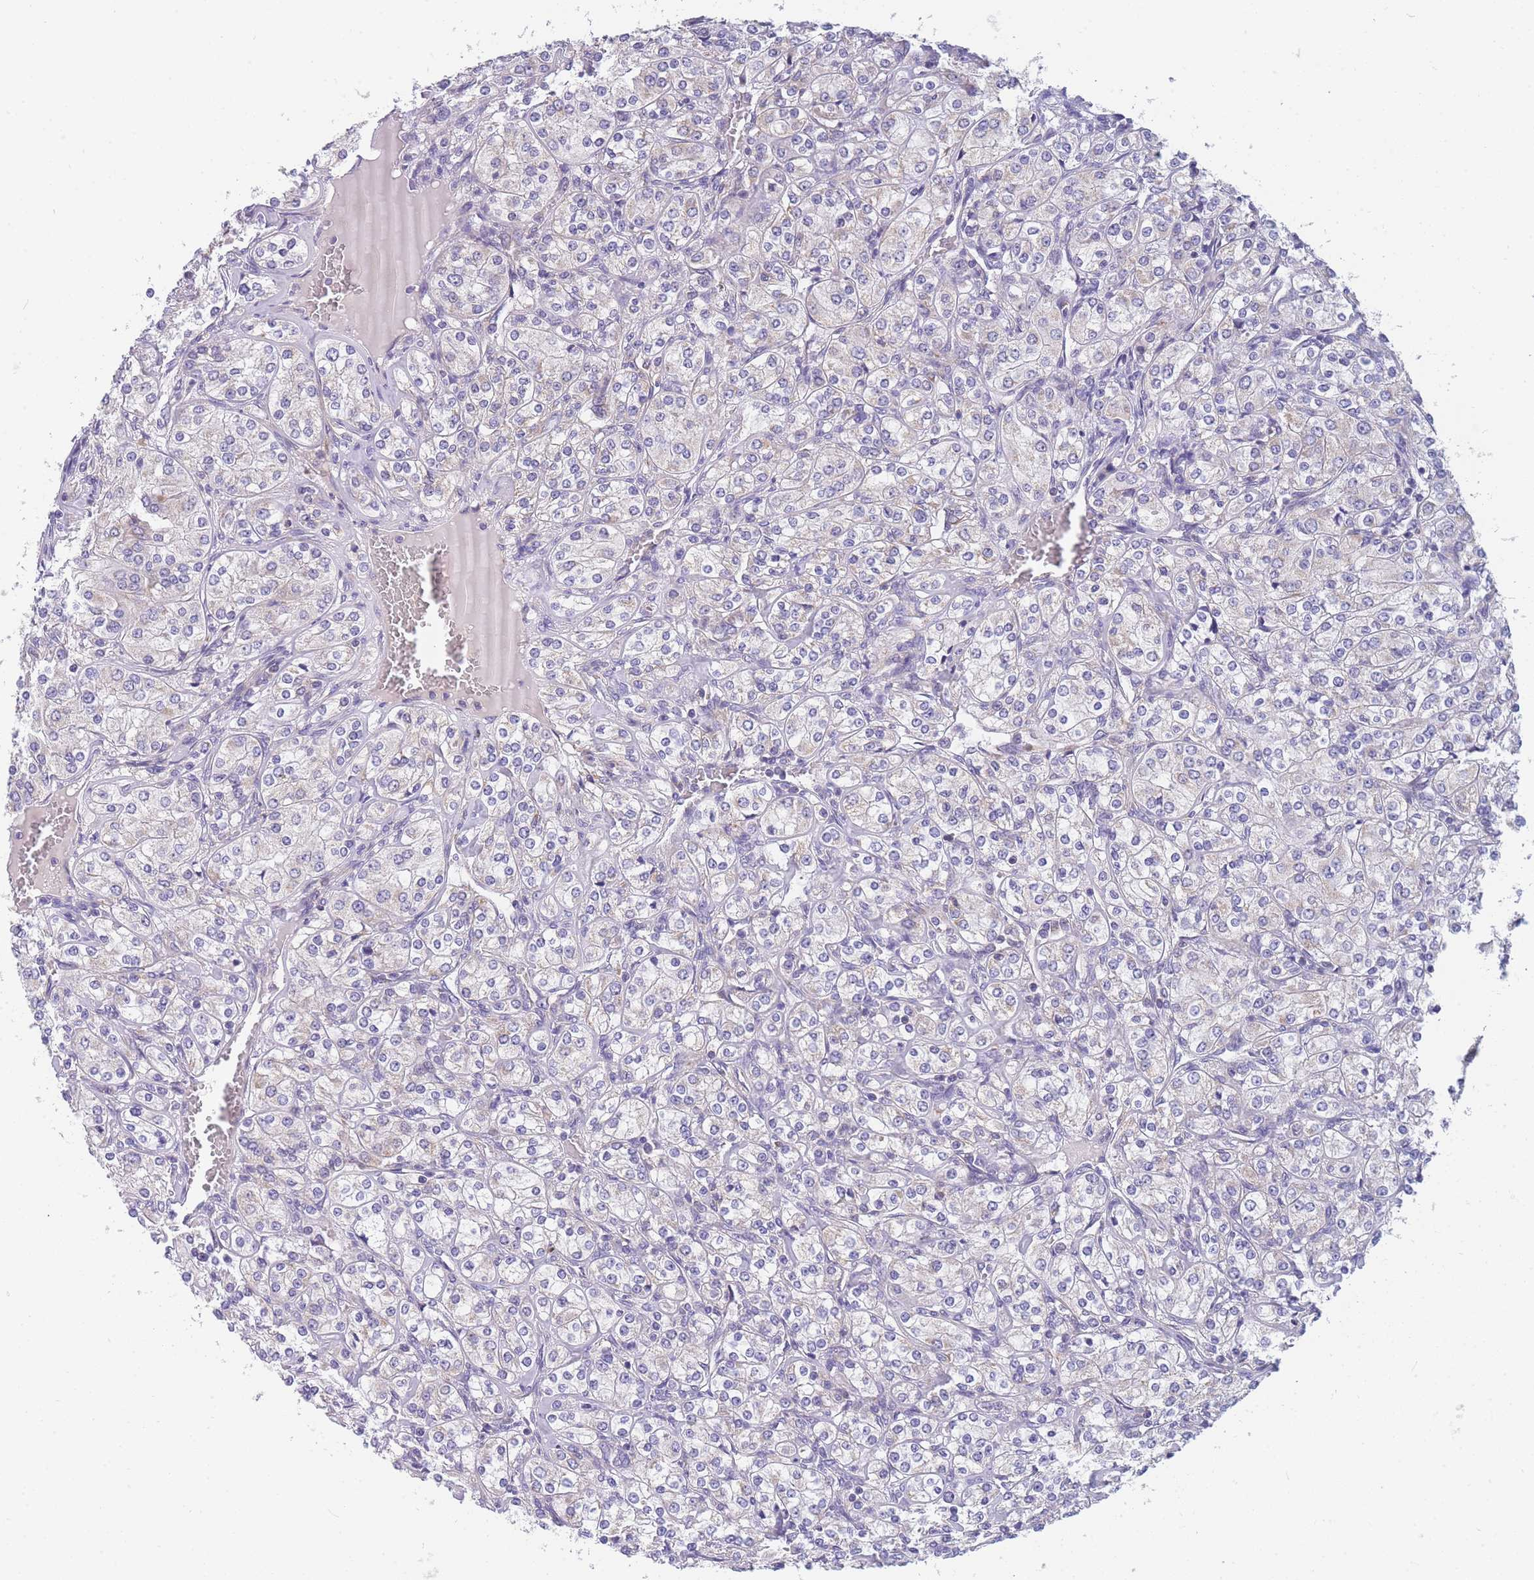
{"staining": {"intensity": "negative", "quantity": "none", "location": "none"}, "tissue": "renal cancer", "cell_type": "Tumor cells", "image_type": "cancer", "snomed": [{"axis": "morphology", "description": "Adenocarcinoma, NOS"}, {"axis": "topography", "description": "Kidney"}], "caption": "Immunohistochemistry (IHC) histopathology image of adenocarcinoma (renal) stained for a protein (brown), which exhibits no staining in tumor cells.", "gene": "MRPS11", "patient": {"sex": "male", "age": 77}}